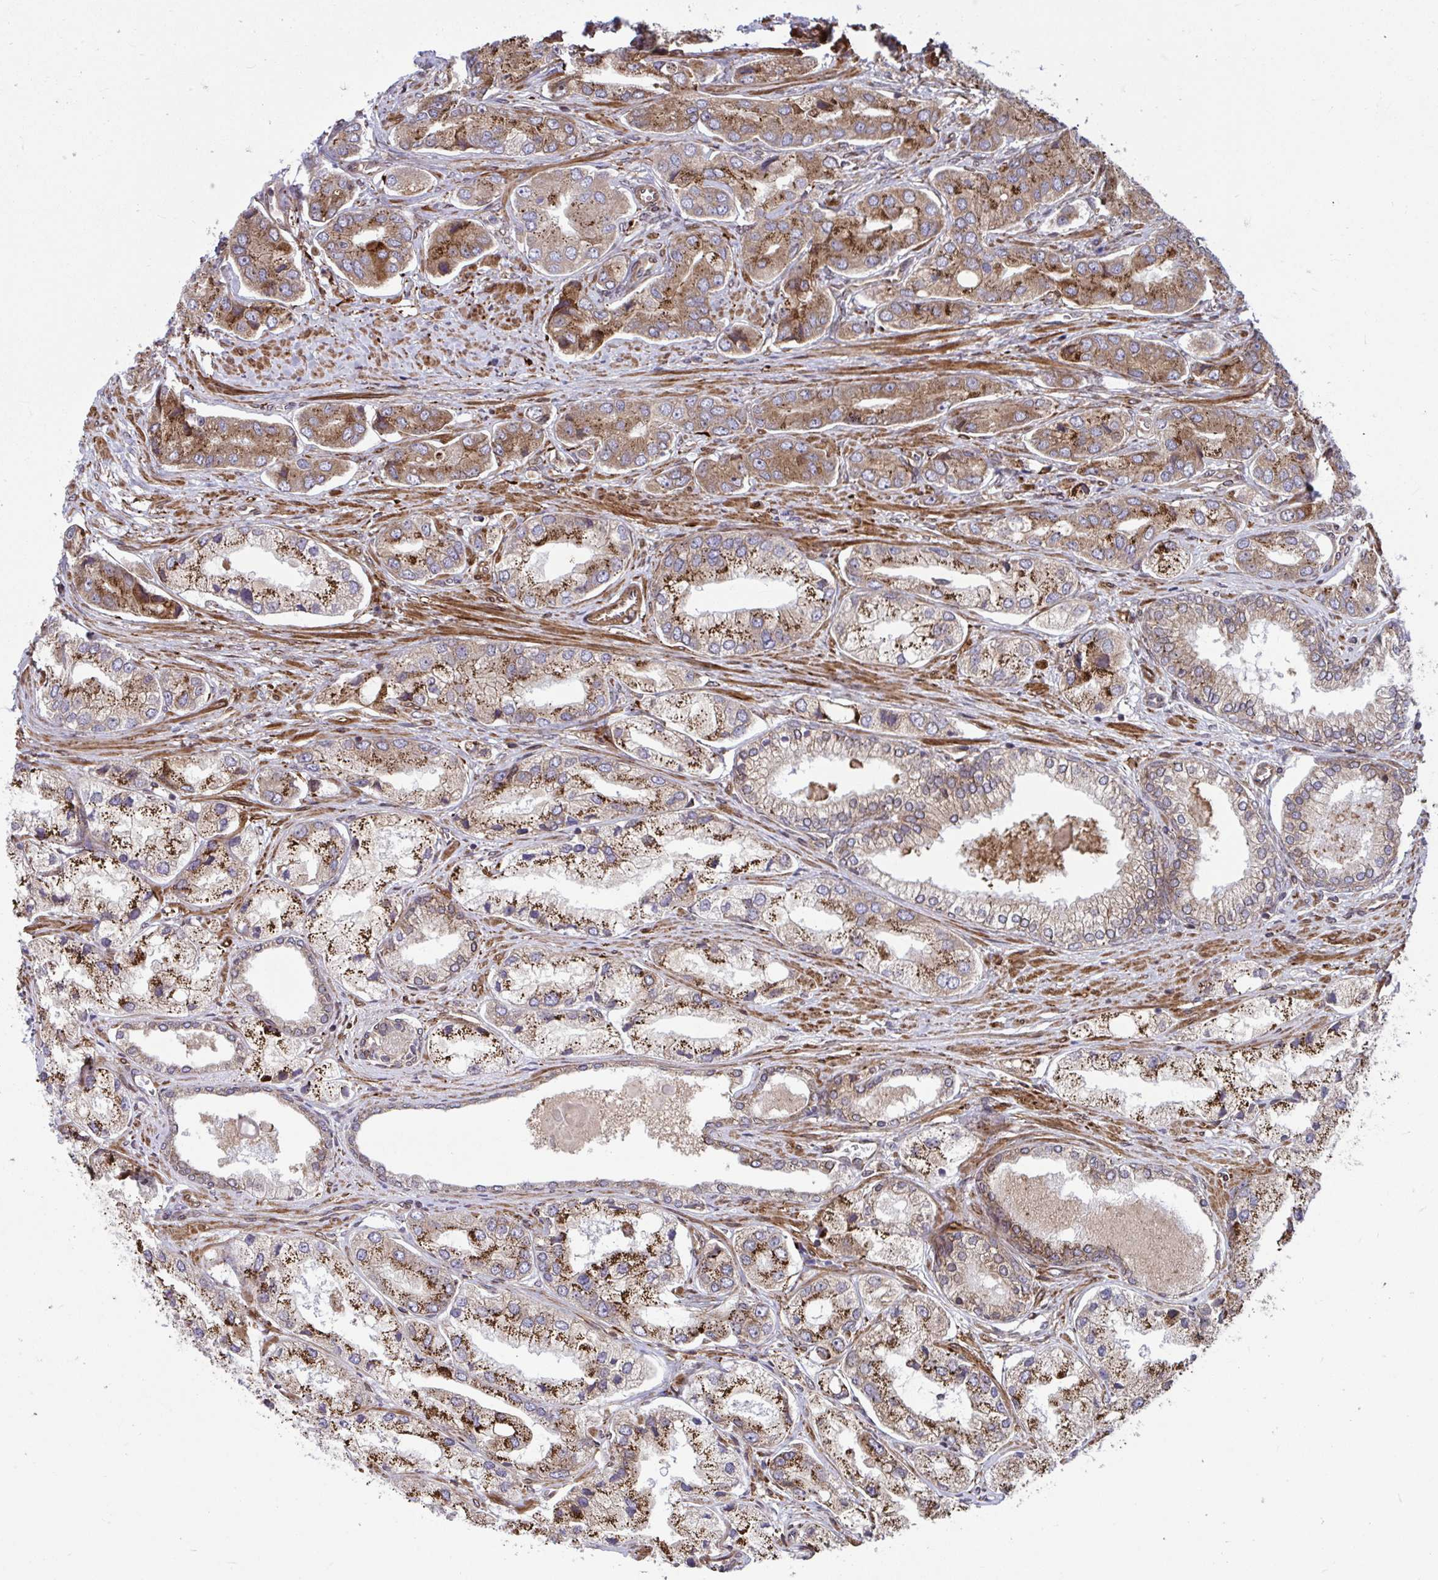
{"staining": {"intensity": "strong", "quantity": "25%-75%", "location": "cytoplasmic/membranous"}, "tissue": "prostate cancer", "cell_type": "Tumor cells", "image_type": "cancer", "snomed": [{"axis": "morphology", "description": "Adenocarcinoma, Low grade"}, {"axis": "topography", "description": "Prostate"}], "caption": "About 25%-75% of tumor cells in human prostate low-grade adenocarcinoma show strong cytoplasmic/membranous protein expression as visualized by brown immunohistochemical staining.", "gene": "STIM2", "patient": {"sex": "male", "age": 69}}